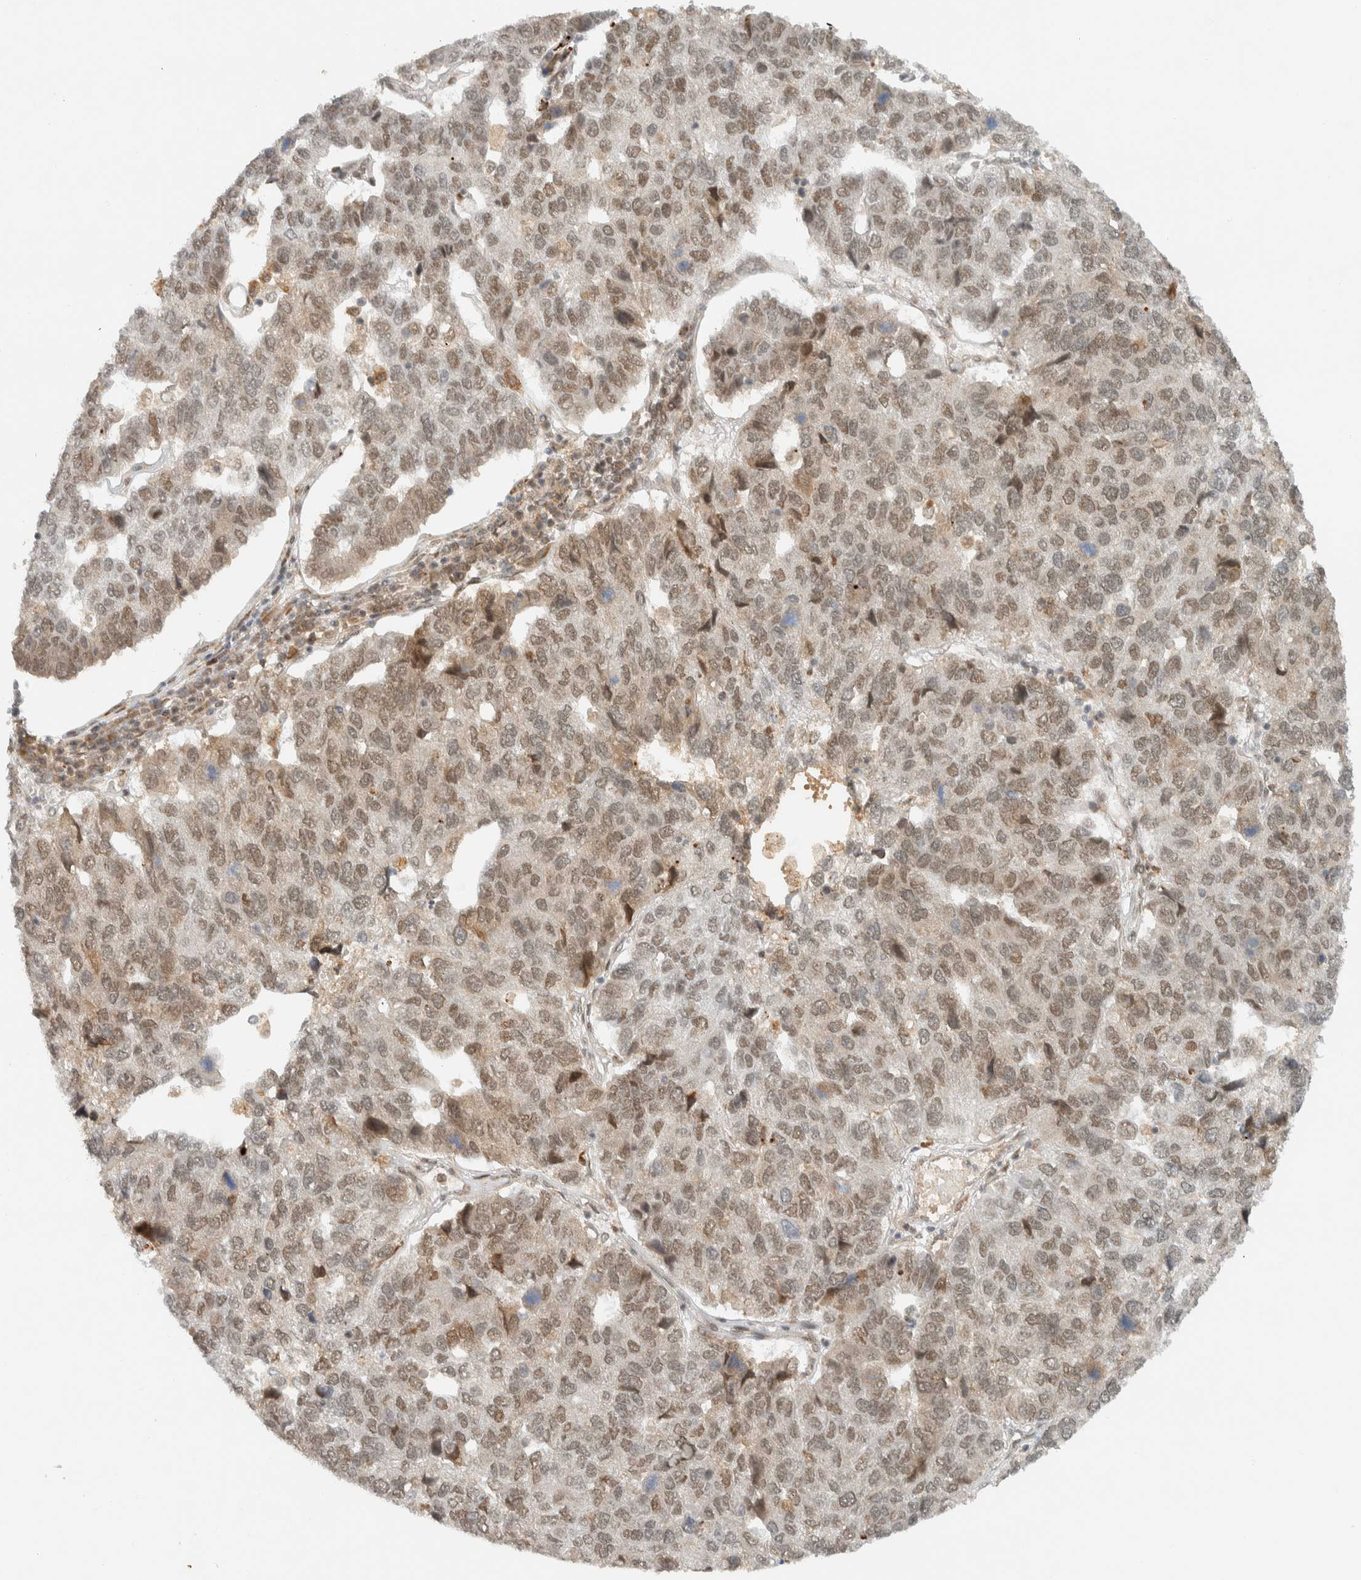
{"staining": {"intensity": "moderate", "quantity": ">75%", "location": "nuclear"}, "tissue": "pancreatic cancer", "cell_type": "Tumor cells", "image_type": "cancer", "snomed": [{"axis": "morphology", "description": "Adenocarcinoma, NOS"}, {"axis": "topography", "description": "Pancreas"}], "caption": "This histopathology image displays immunohistochemistry staining of pancreatic adenocarcinoma, with medium moderate nuclear staining in approximately >75% of tumor cells.", "gene": "ITPRID1", "patient": {"sex": "female", "age": 61}}